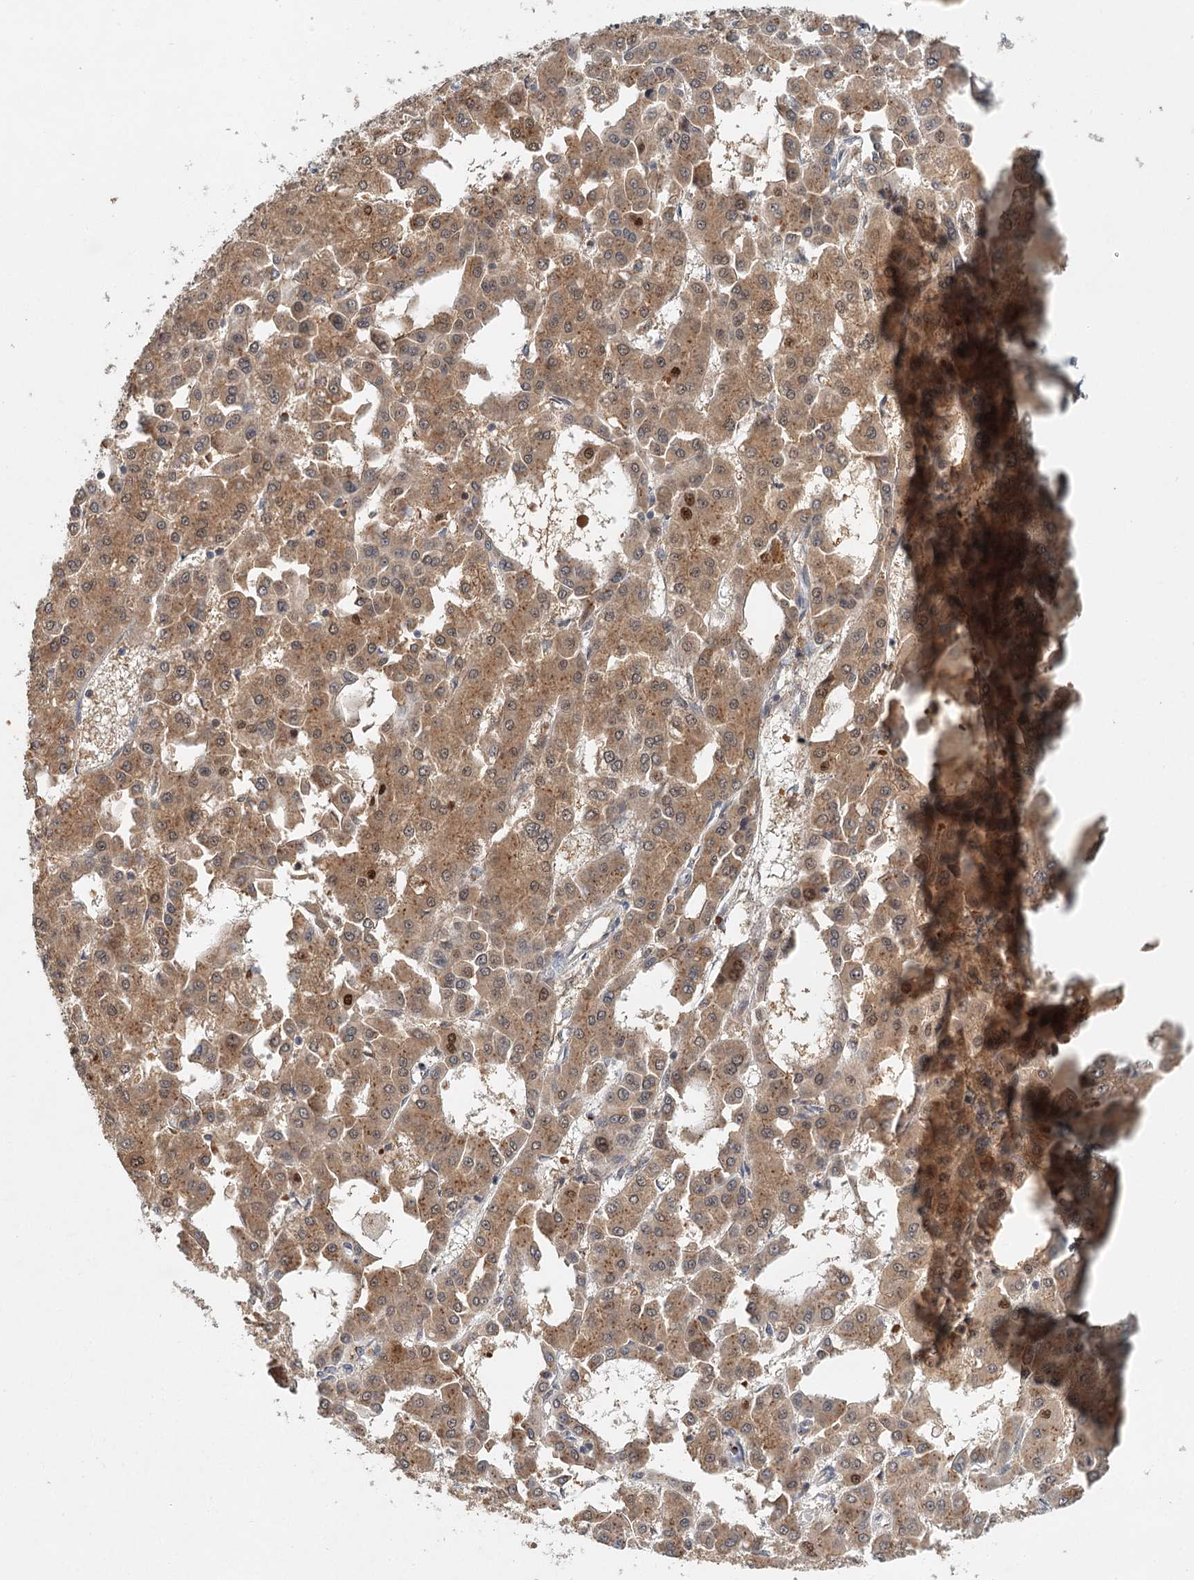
{"staining": {"intensity": "moderate", "quantity": ">75%", "location": "cytoplasmic/membranous,nuclear"}, "tissue": "liver cancer", "cell_type": "Tumor cells", "image_type": "cancer", "snomed": [{"axis": "morphology", "description": "Carcinoma, Hepatocellular, NOS"}, {"axis": "topography", "description": "Liver"}], "caption": "This photomicrograph shows liver cancer stained with IHC to label a protein in brown. The cytoplasmic/membranous and nuclear of tumor cells show moderate positivity for the protein. Nuclei are counter-stained blue.", "gene": "ADK", "patient": {"sex": "male", "age": 47}}